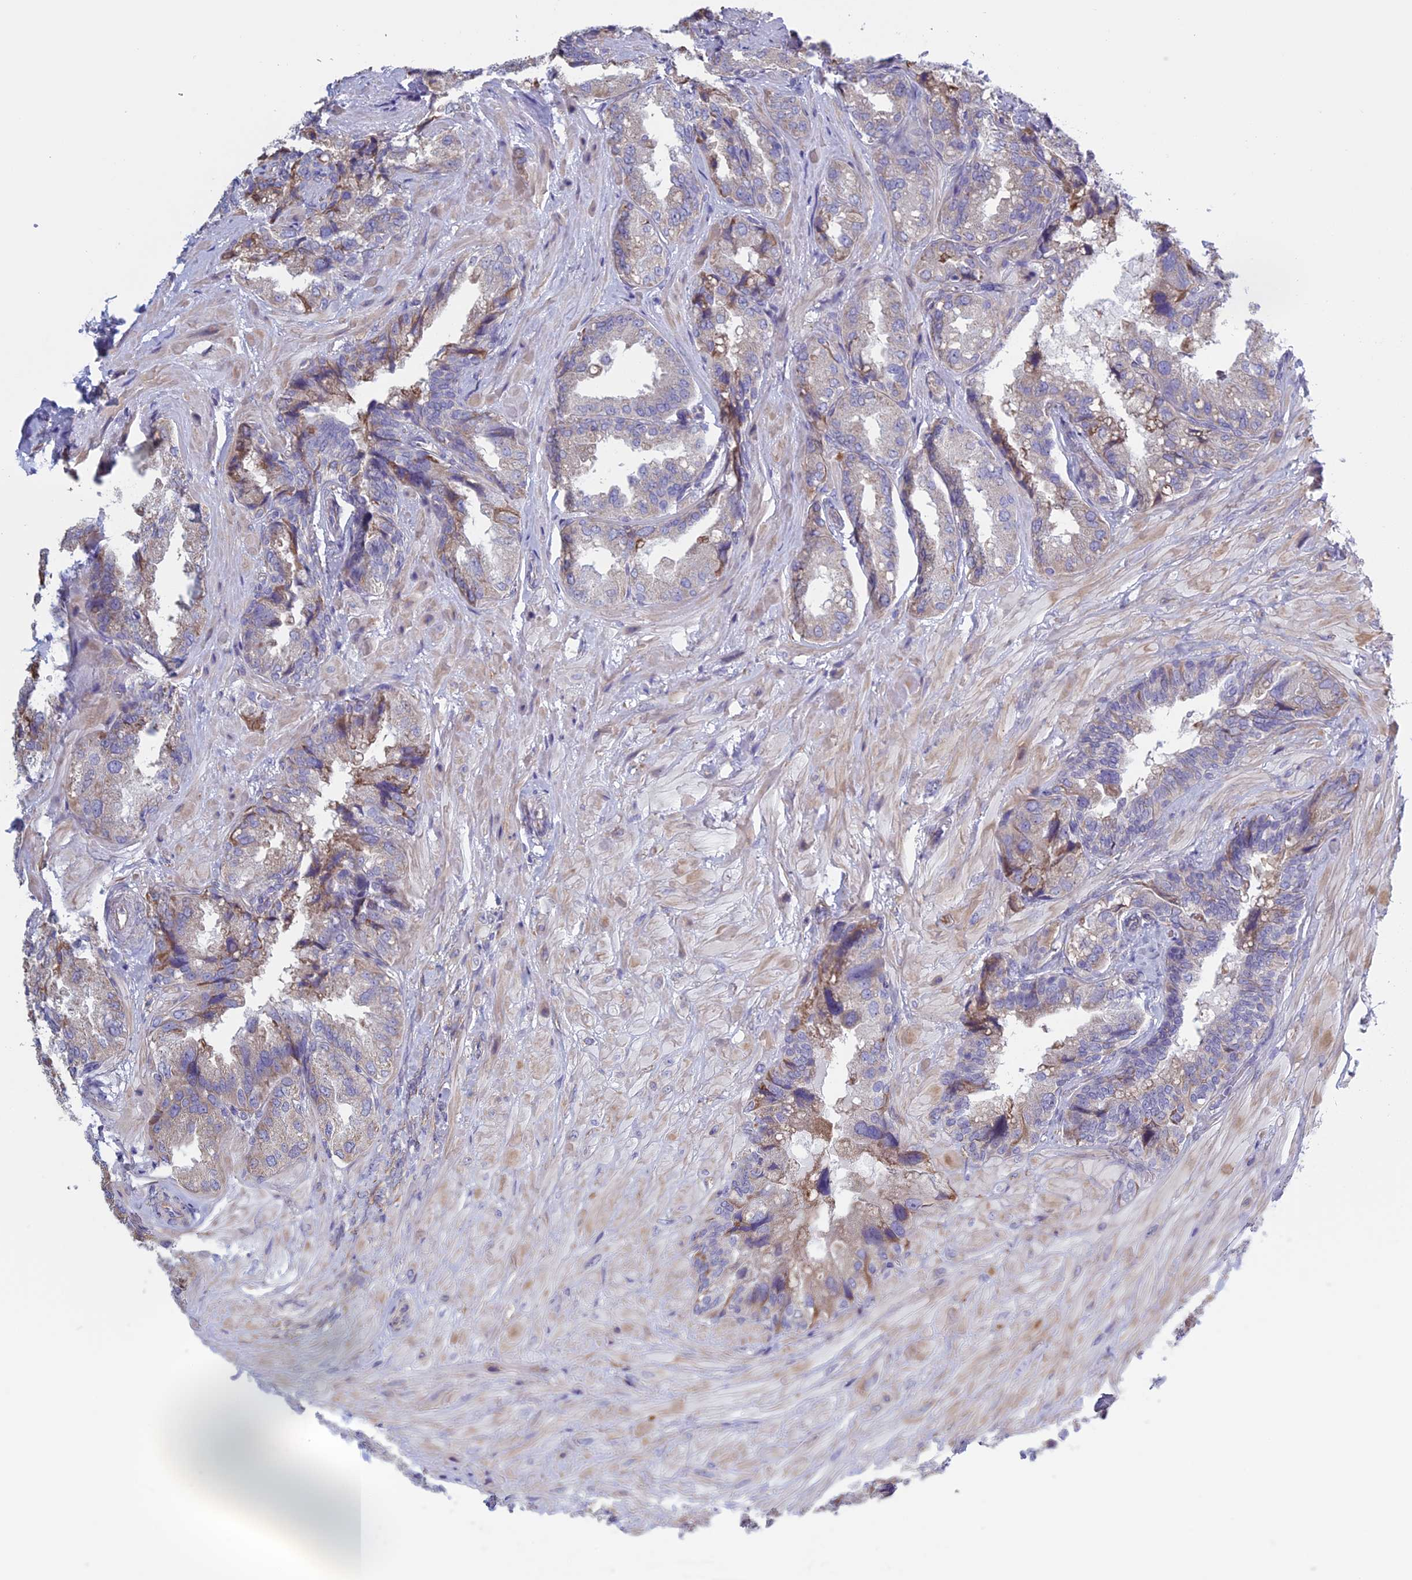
{"staining": {"intensity": "weak", "quantity": "<25%", "location": "cytoplasmic/membranous"}, "tissue": "seminal vesicle", "cell_type": "Glandular cells", "image_type": "normal", "snomed": [{"axis": "morphology", "description": "Normal tissue, NOS"}, {"axis": "topography", "description": "Prostate and seminal vesicle, NOS"}, {"axis": "topography", "description": "Prostate"}, {"axis": "topography", "description": "Seminal veicle"}], "caption": "IHC micrograph of normal human seminal vesicle stained for a protein (brown), which reveals no staining in glandular cells. The staining is performed using DAB (3,3'-diaminobenzidine) brown chromogen with nuclei counter-stained in using hematoxylin.", "gene": "BCL2L10", "patient": {"sex": "male", "age": 67}}